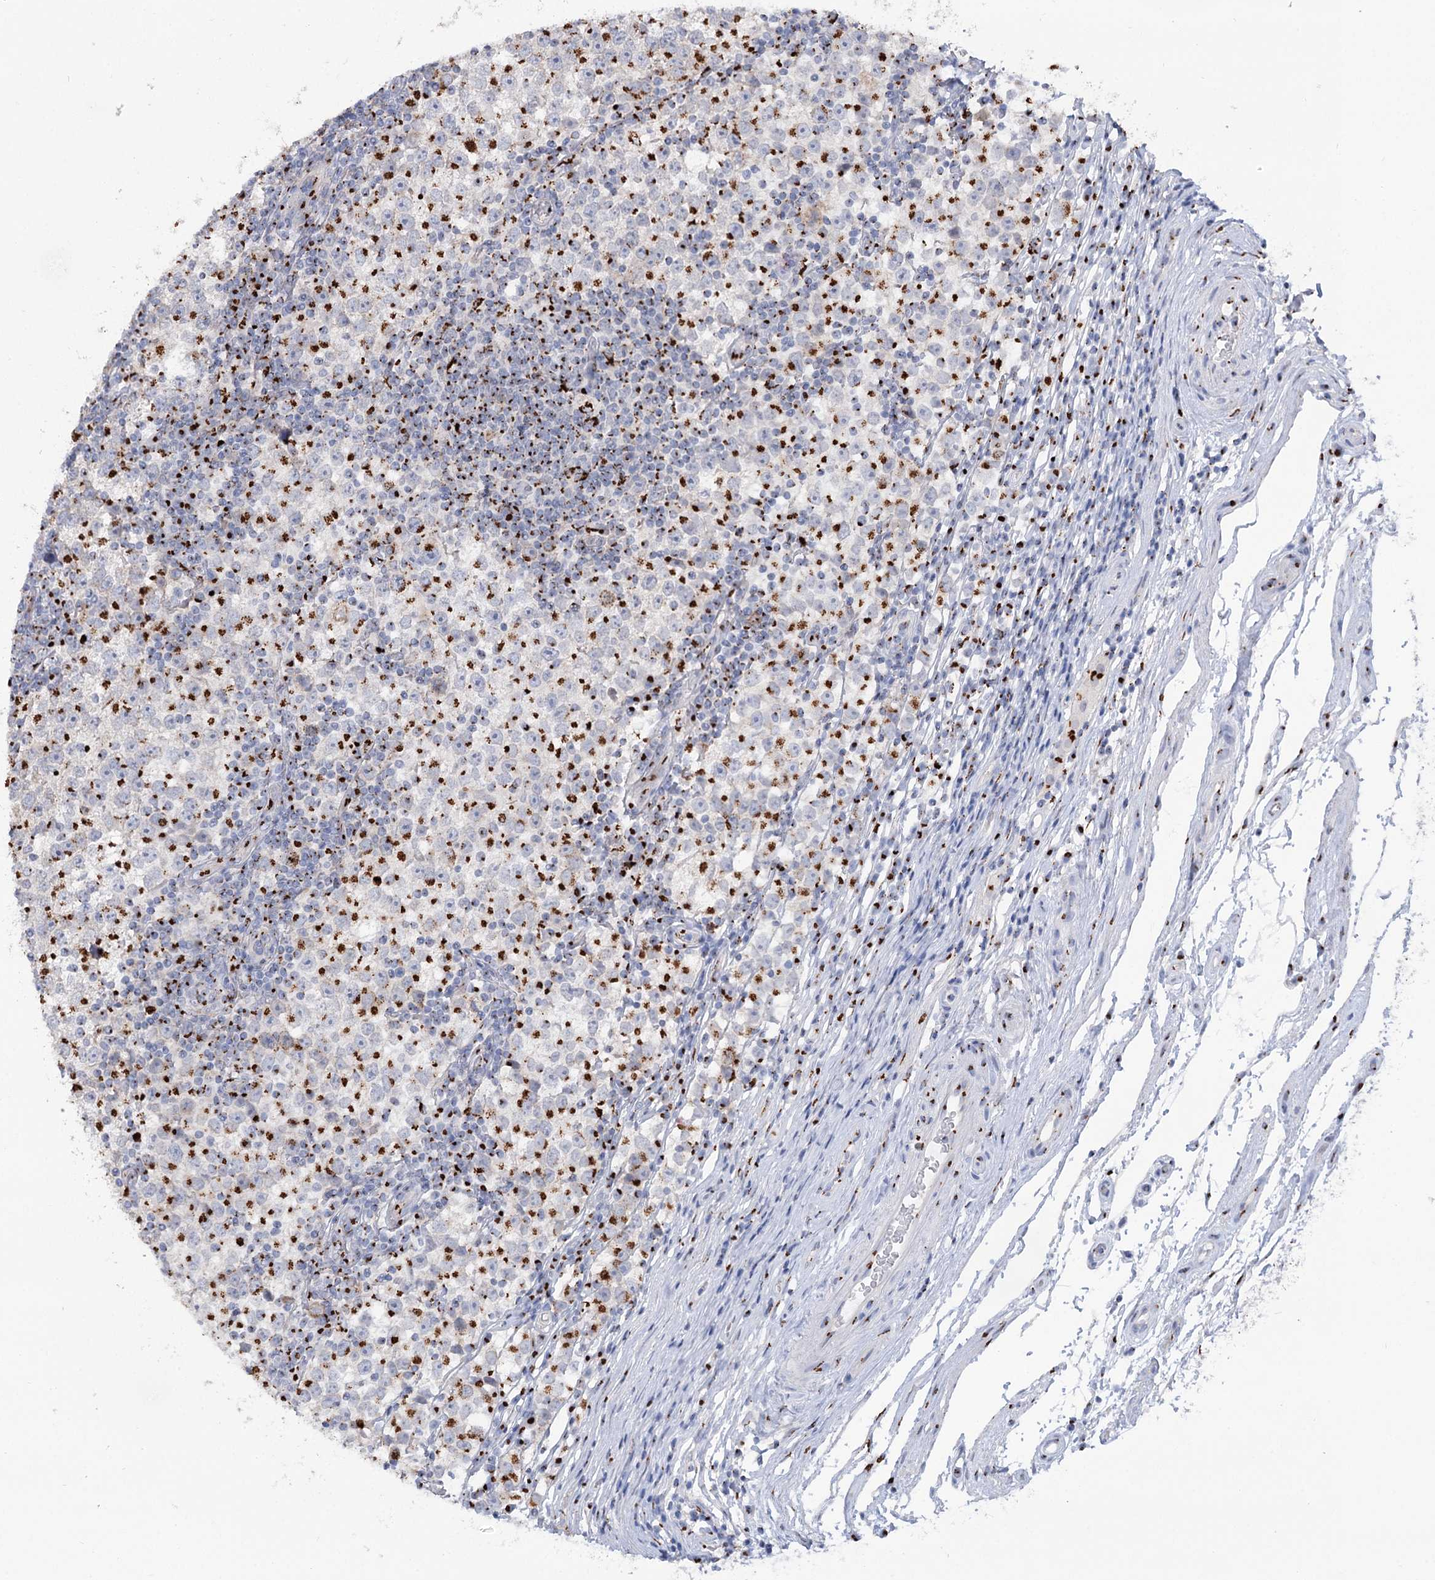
{"staining": {"intensity": "strong", "quantity": "25%-75%", "location": "cytoplasmic/membranous"}, "tissue": "testis cancer", "cell_type": "Tumor cells", "image_type": "cancer", "snomed": [{"axis": "morphology", "description": "Seminoma, NOS"}, {"axis": "topography", "description": "Testis"}], "caption": "Tumor cells reveal high levels of strong cytoplasmic/membranous positivity in about 25%-75% of cells in seminoma (testis).", "gene": "TMEM165", "patient": {"sex": "male", "age": 65}}